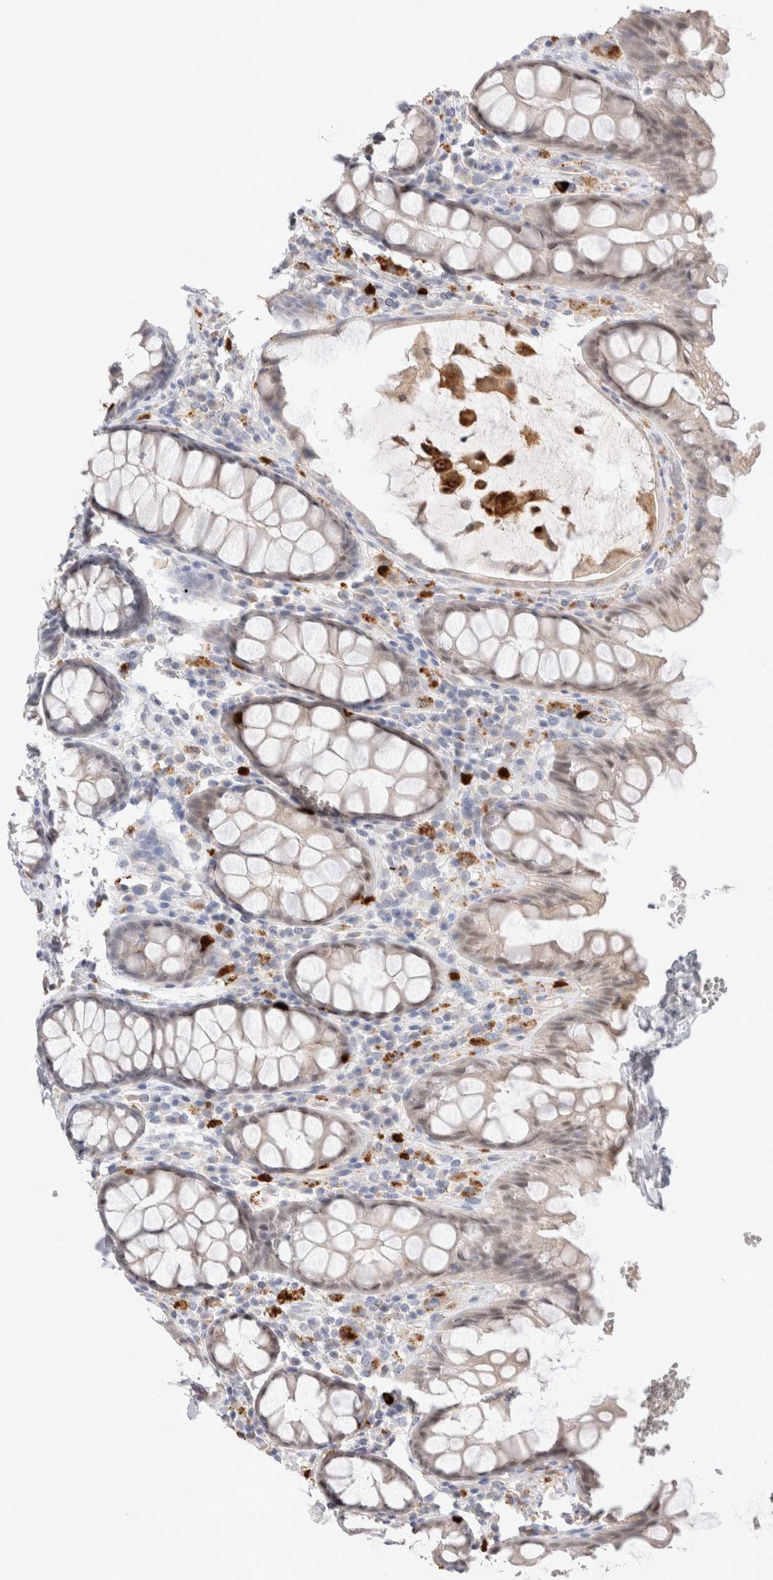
{"staining": {"intensity": "weak", "quantity": ">75%", "location": "nuclear"}, "tissue": "rectum", "cell_type": "Glandular cells", "image_type": "normal", "snomed": [{"axis": "morphology", "description": "Normal tissue, NOS"}, {"axis": "topography", "description": "Rectum"}], "caption": "The immunohistochemical stain shows weak nuclear expression in glandular cells of benign rectum.", "gene": "HPGDS", "patient": {"sex": "male", "age": 64}}